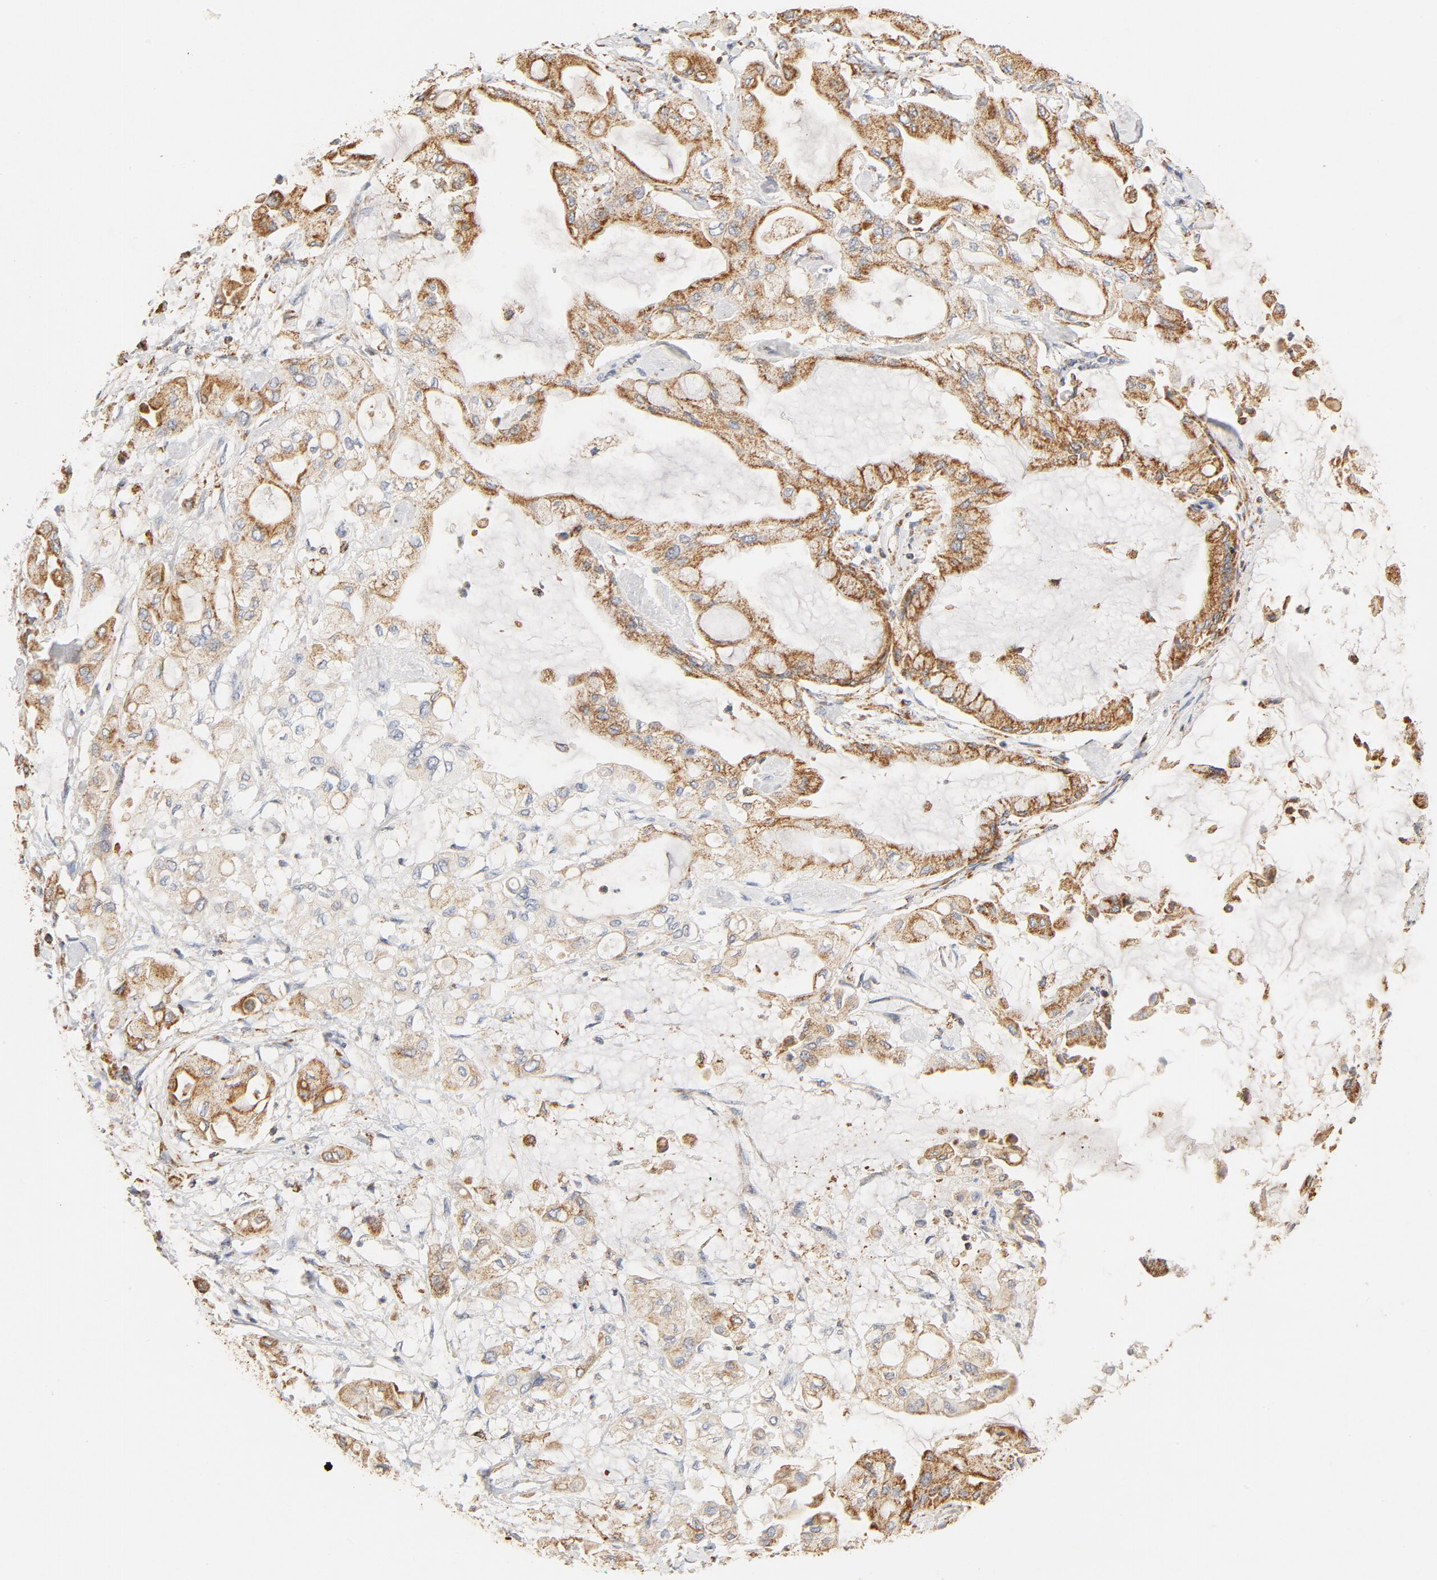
{"staining": {"intensity": "moderate", "quantity": ">75%", "location": "nuclear"}, "tissue": "pancreatic cancer", "cell_type": "Tumor cells", "image_type": "cancer", "snomed": [{"axis": "morphology", "description": "Adenocarcinoma, NOS"}, {"axis": "morphology", "description": "Adenocarcinoma, metastatic, NOS"}, {"axis": "topography", "description": "Lymph node"}, {"axis": "topography", "description": "Pancreas"}, {"axis": "topography", "description": "Duodenum"}], "caption": "Metastatic adenocarcinoma (pancreatic) stained with DAB IHC reveals medium levels of moderate nuclear positivity in approximately >75% of tumor cells. (DAB (3,3'-diaminobenzidine) IHC, brown staining for protein, blue staining for nuclei).", "gene": "COX4I1", "patient": {"sex": "female", "age": 64}}